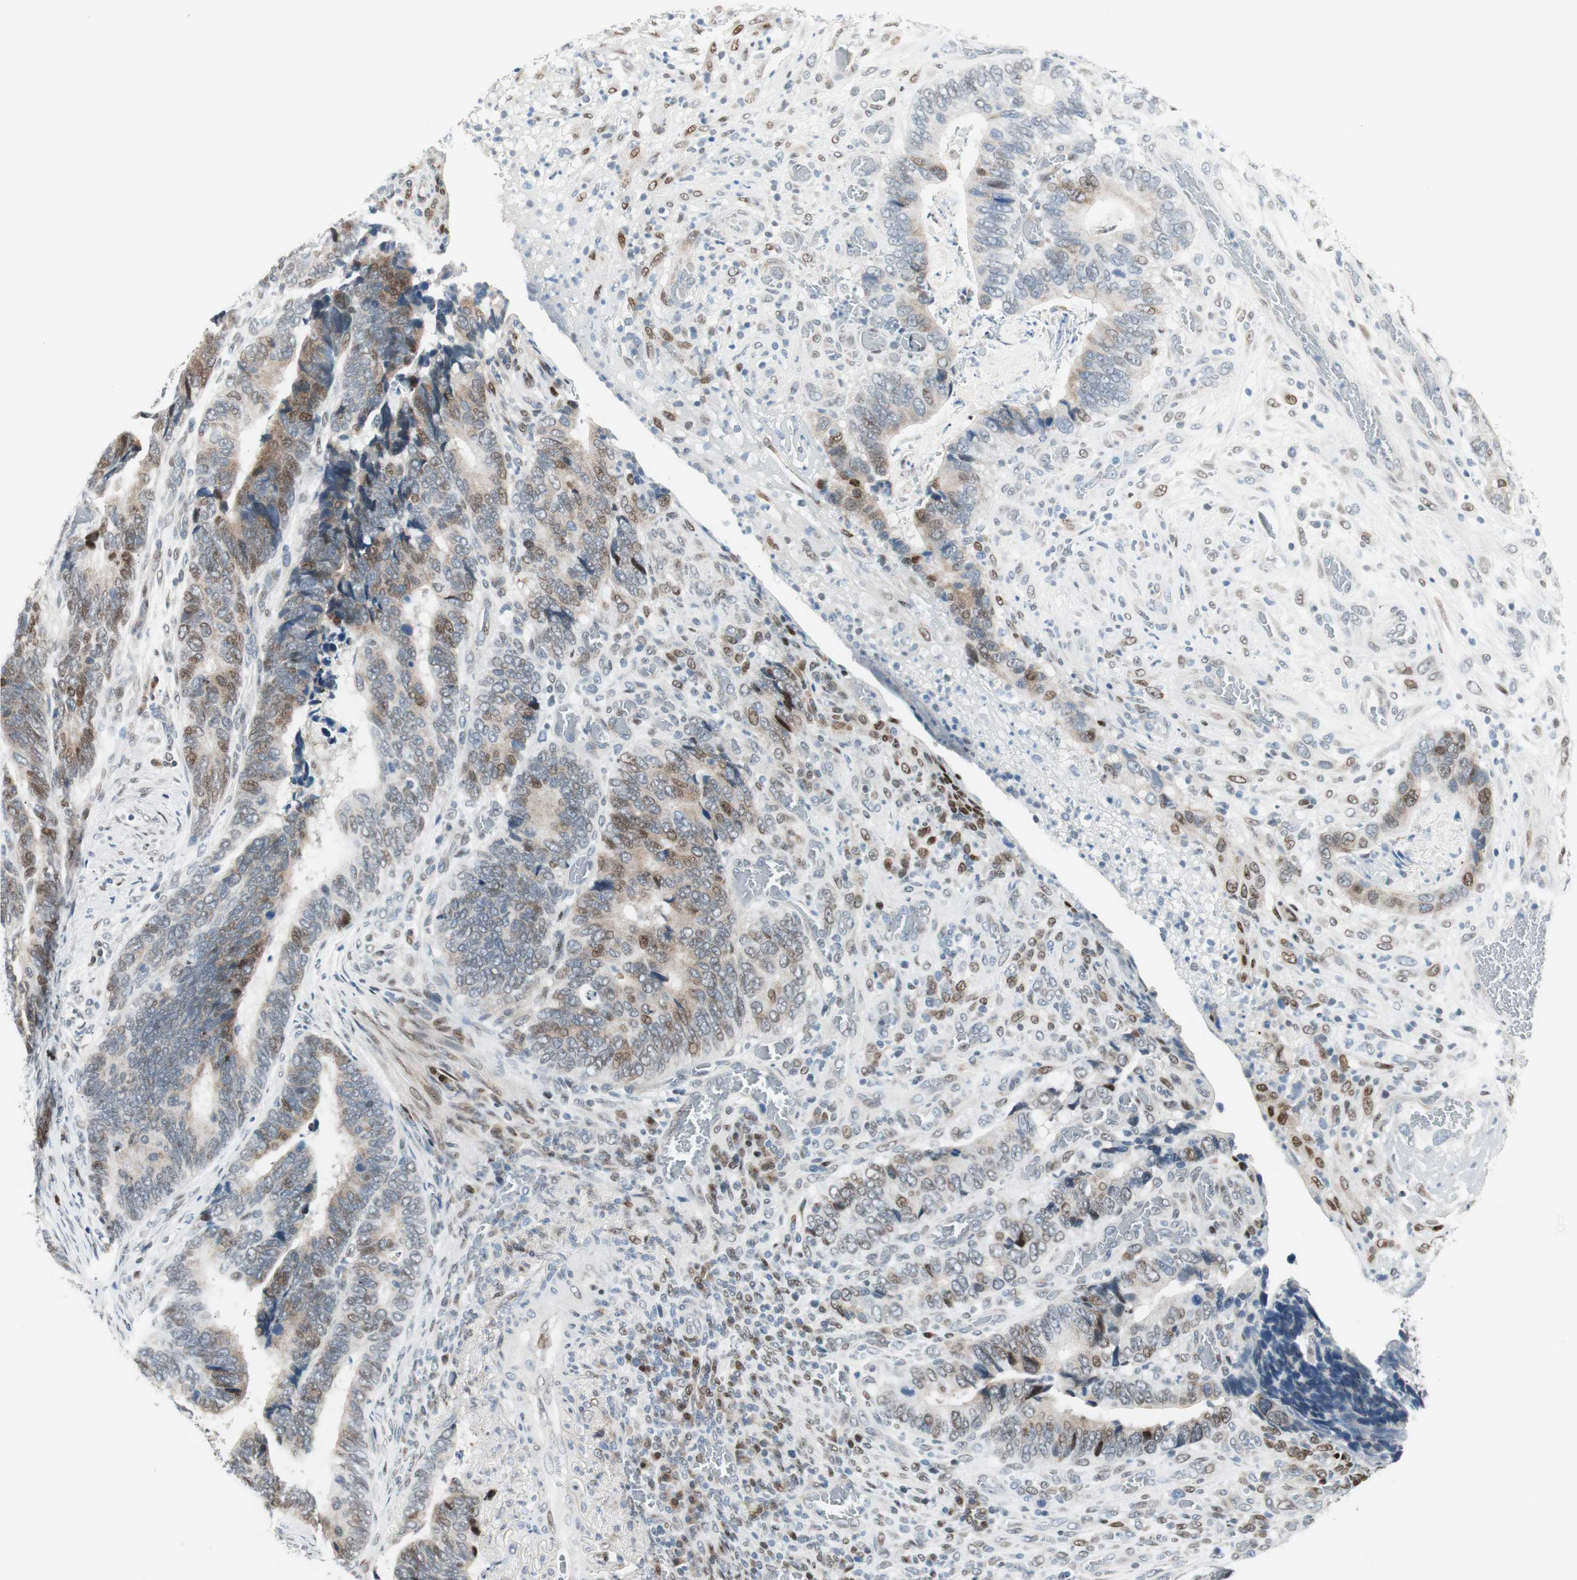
{"staining": {"intensity": "moderate", "quantity": "25%-75%", "location": "nuclear"}, "tissue": "colorectal cancer", "cell_type": "Tumor cells", "image_type": "cancer", "snomed": [{"axis": "morphology", "description": "Adenocarcinoma, NOS"}, {"axis": "topography", "description": "Colon"}], "caption": "Colorectal adenocarcinoma stained for a protein reveals moderate nuclear positivity in tumor cells.", "gene": "AJUBA", "patient": {"sex": "male", "age": 72}}